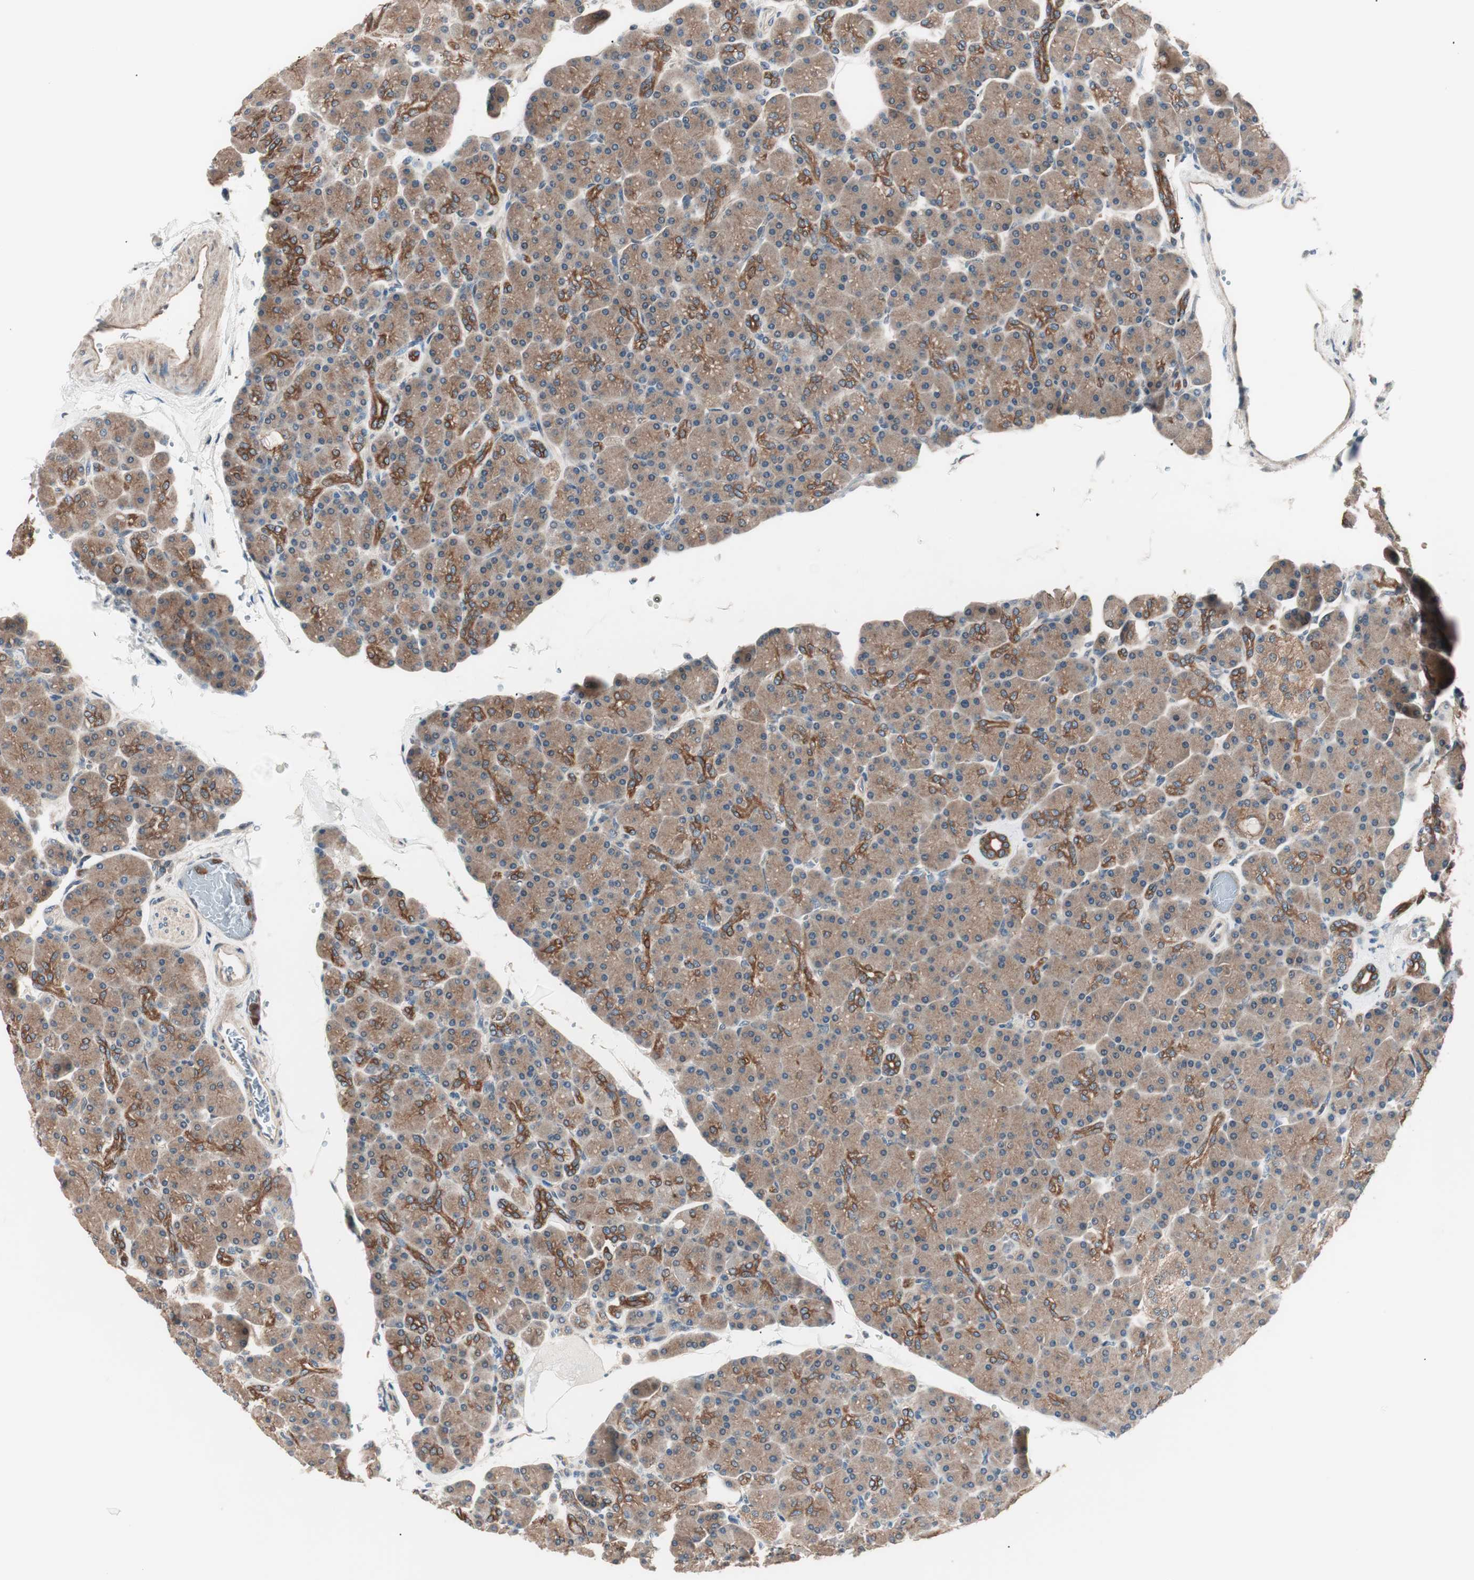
{"staining": {"intensity": "moderate", "quantity": ">75%", "location": "cytoplasmic/membranous"}, "tissue": "pancreas", "cell_type": "Exocrine glandular cells", "image_type": "normal", "snomed": [{"axis": "morphology", "description": "Normal tissue, NOS"}, {"axis": "topography", "description": "Pancreas"}], "caption": "High-power microscopy captured an immunohistochemistry (IHC) image of normal pancreas, revealing moderate cytoplasmic/membranous positivity in approximately >75% of exocrine glandular cells. (DAB IHC, brown staining for protein, blue staining for nuclei).", "gene": "TSG101", "patient": {"sex": "female", "age": 43}}